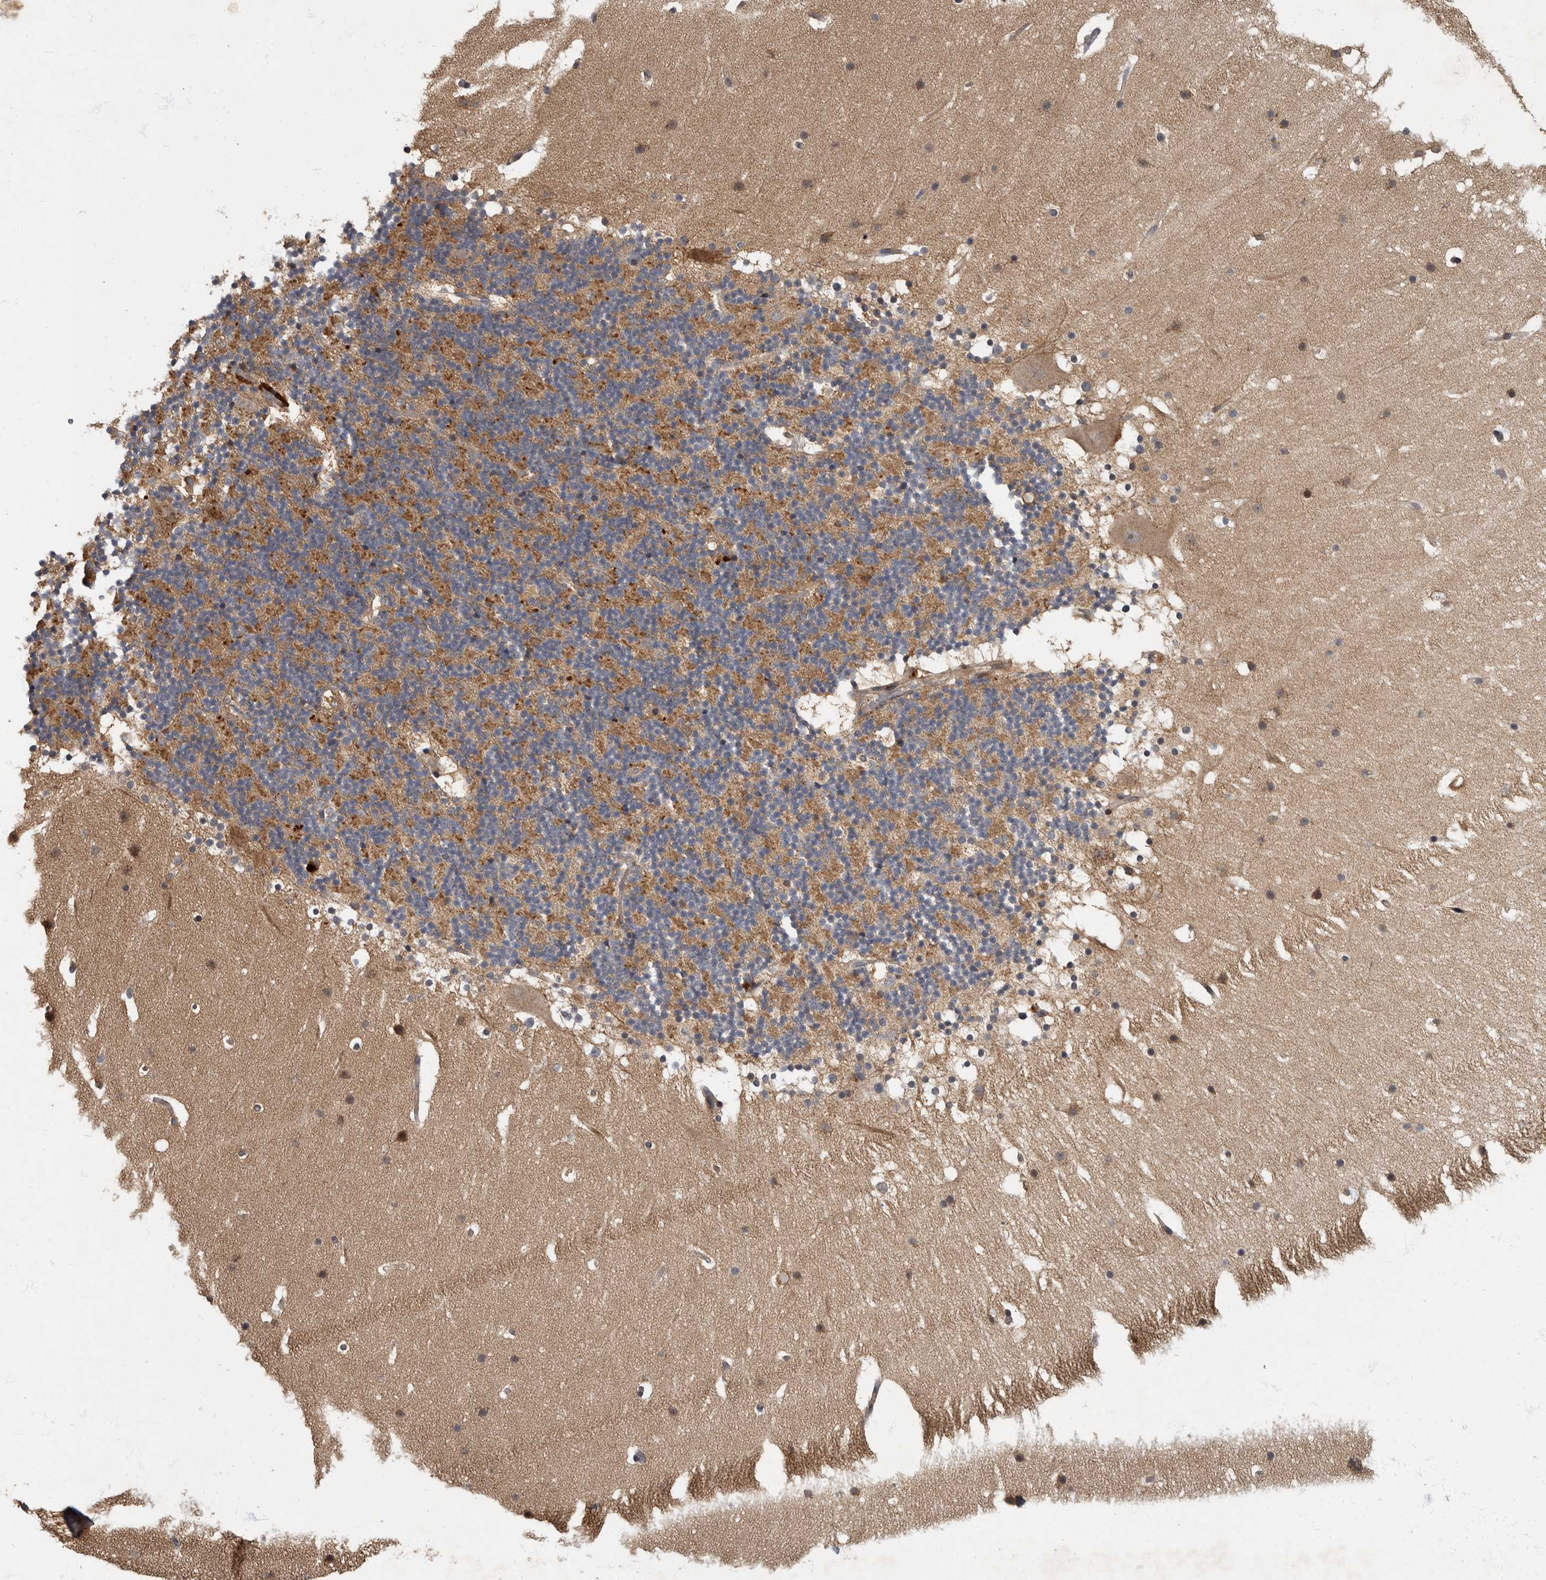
{"staining": {"intensity": "moderate", "quantity": ">75%", "location": "cytoplasmic/membranous"}, "tissue": "cerebellum", "cell_type": "Cells in granular layer", "image_type": "normal", "snomed": [{"axis": "morphology", "description": "Normal tissue, NOS"}, {"axis": "topography", "description": "Cerebellum"}], "caption": "Protein expression by IHC reveals moderate cytoplasmic/membranous staining in about >75% of cells in granular layer in unremarkable cerebellum.", "gene": "IQCK", "patient": {"sex": "male", "age": 57}}